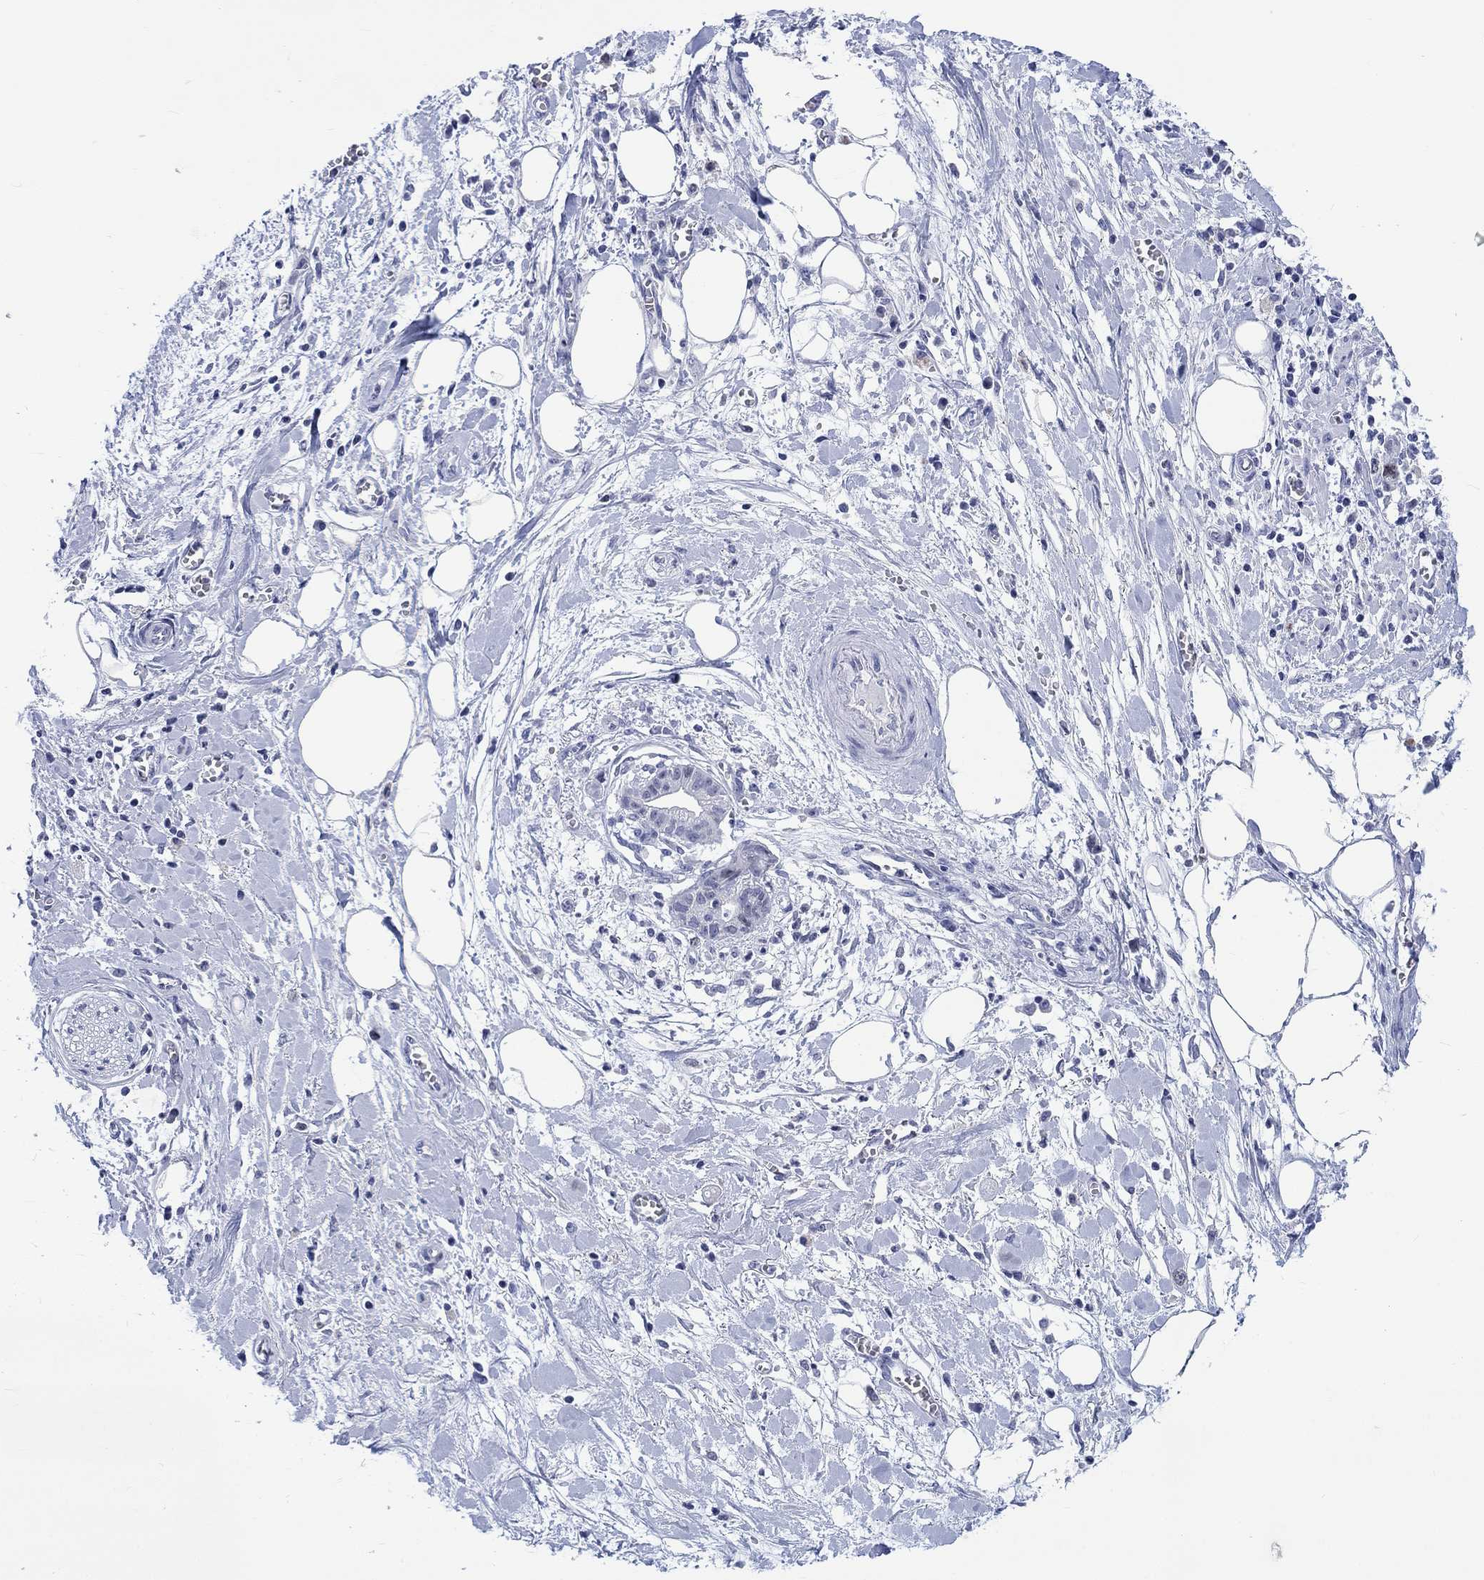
{"staining": {"intensity": "negative", "quantity": "none", "location": "none"}, "tissue": "pancreatic cancer", "cell_type": "Tumor cells", "image_type": "cancer", "snomed": [{"axis": "morphology", "description": "Normal tissue, NOS"}, {"axis": "morphology", "description": "Adenocarcinoma, NOS"}, {"axis": "topography", "description": "Lymph node"}, {"axis": "topography", "description": "Pancreas"}], "caption": "Human pancreatic cancer (adenocarcinoma) stained for a protein using IHC displays no expression in tumor cells.", "gene": "CDCA2", "patient": {"sex": "female", "age": 58}}